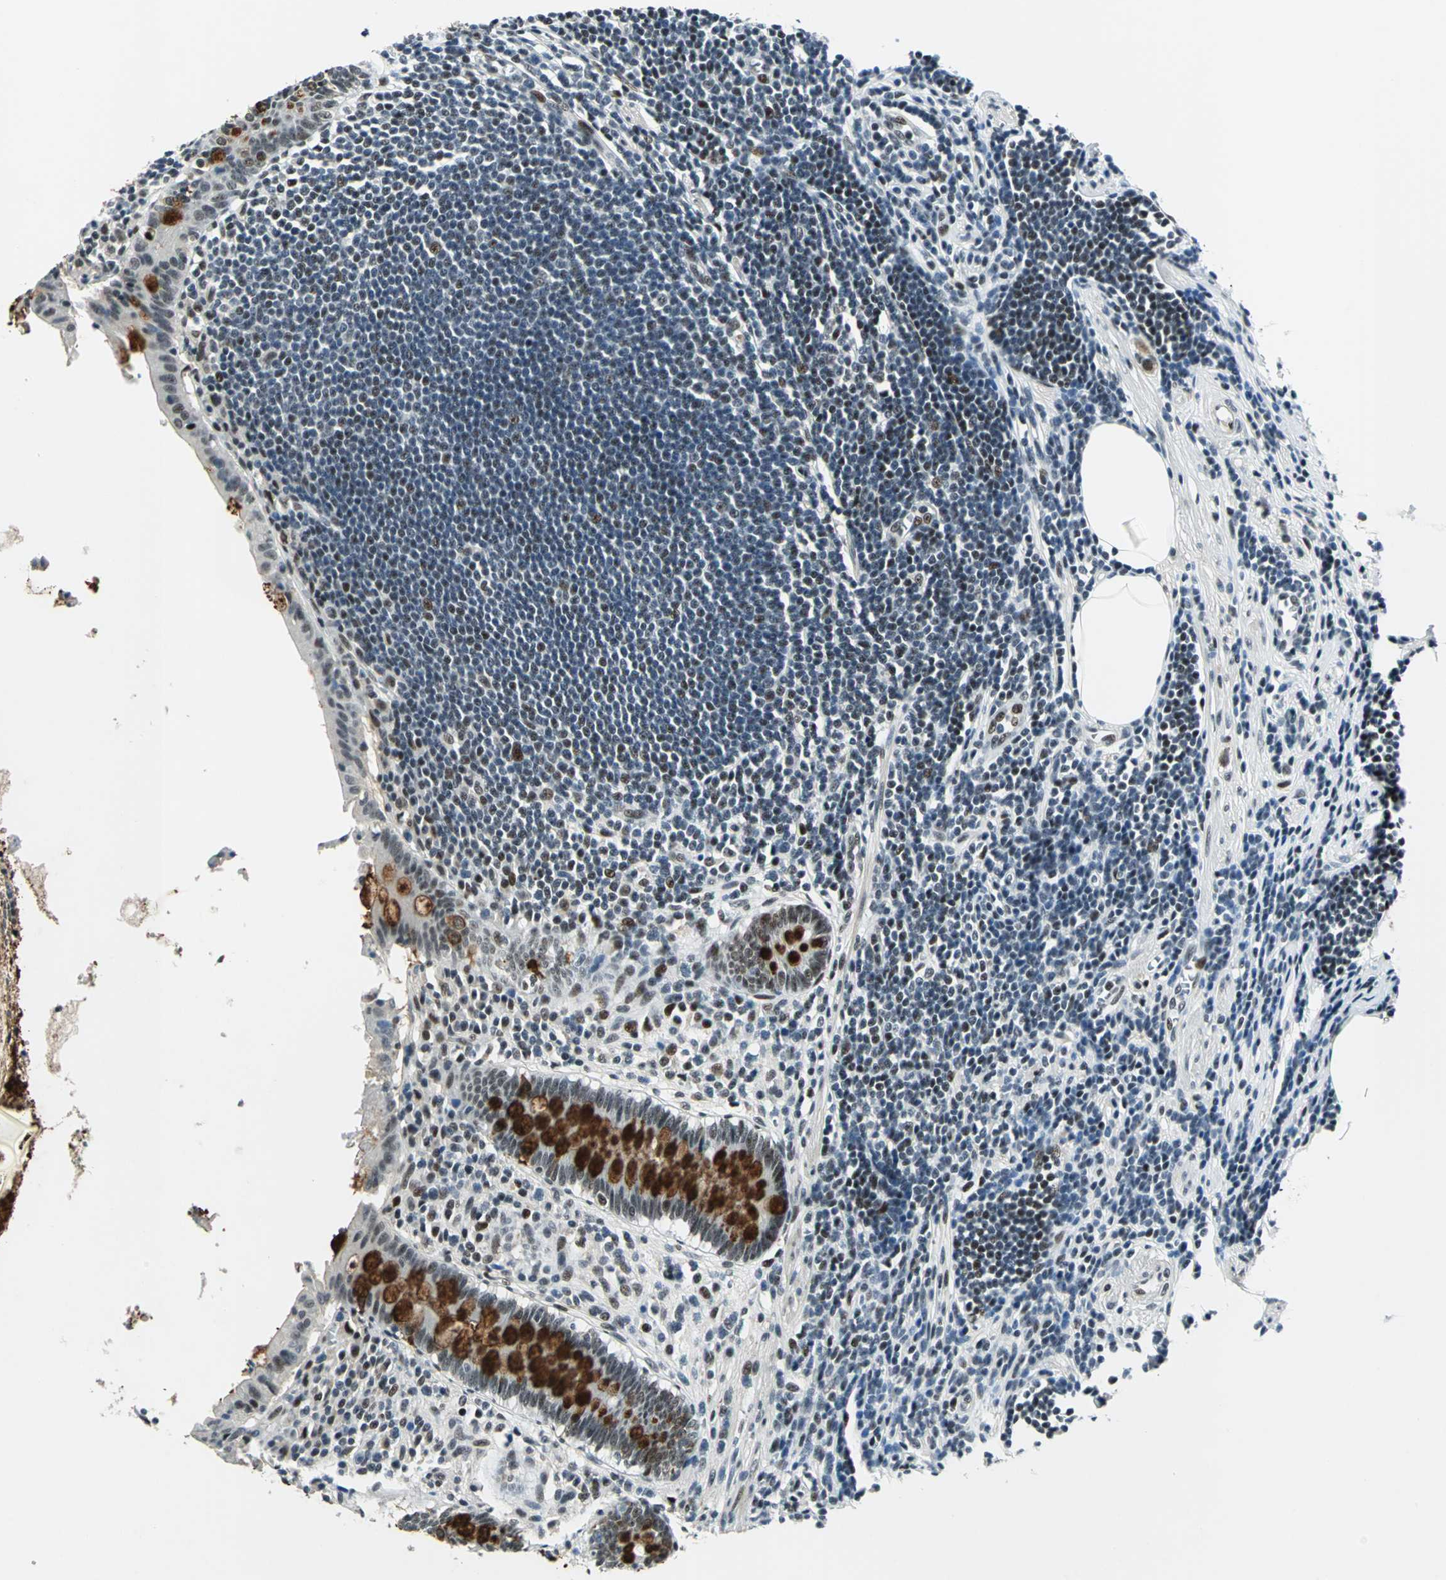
{"staining": {"intensity": "strong", "quantity": ">75%", "location": "cytoplasmic/membranous,nuclear"}, "tissue": "appendix", "cell_type": "Glandular cells", "image_type": "normal", "snomed": [{"axis": "morphology", "description": "Normal tissue, NOS"}, {"axis": "topography", "description": "Appendix"}], "caption": "Immunohistochemical staining of unremarkable human appendix shows strong cytoplasmic/membranous,nuclear protein staining in approximately >75% of glandular cells.", "gene": "KAT6B", "patient": {"sex": "female", "age": 50}}